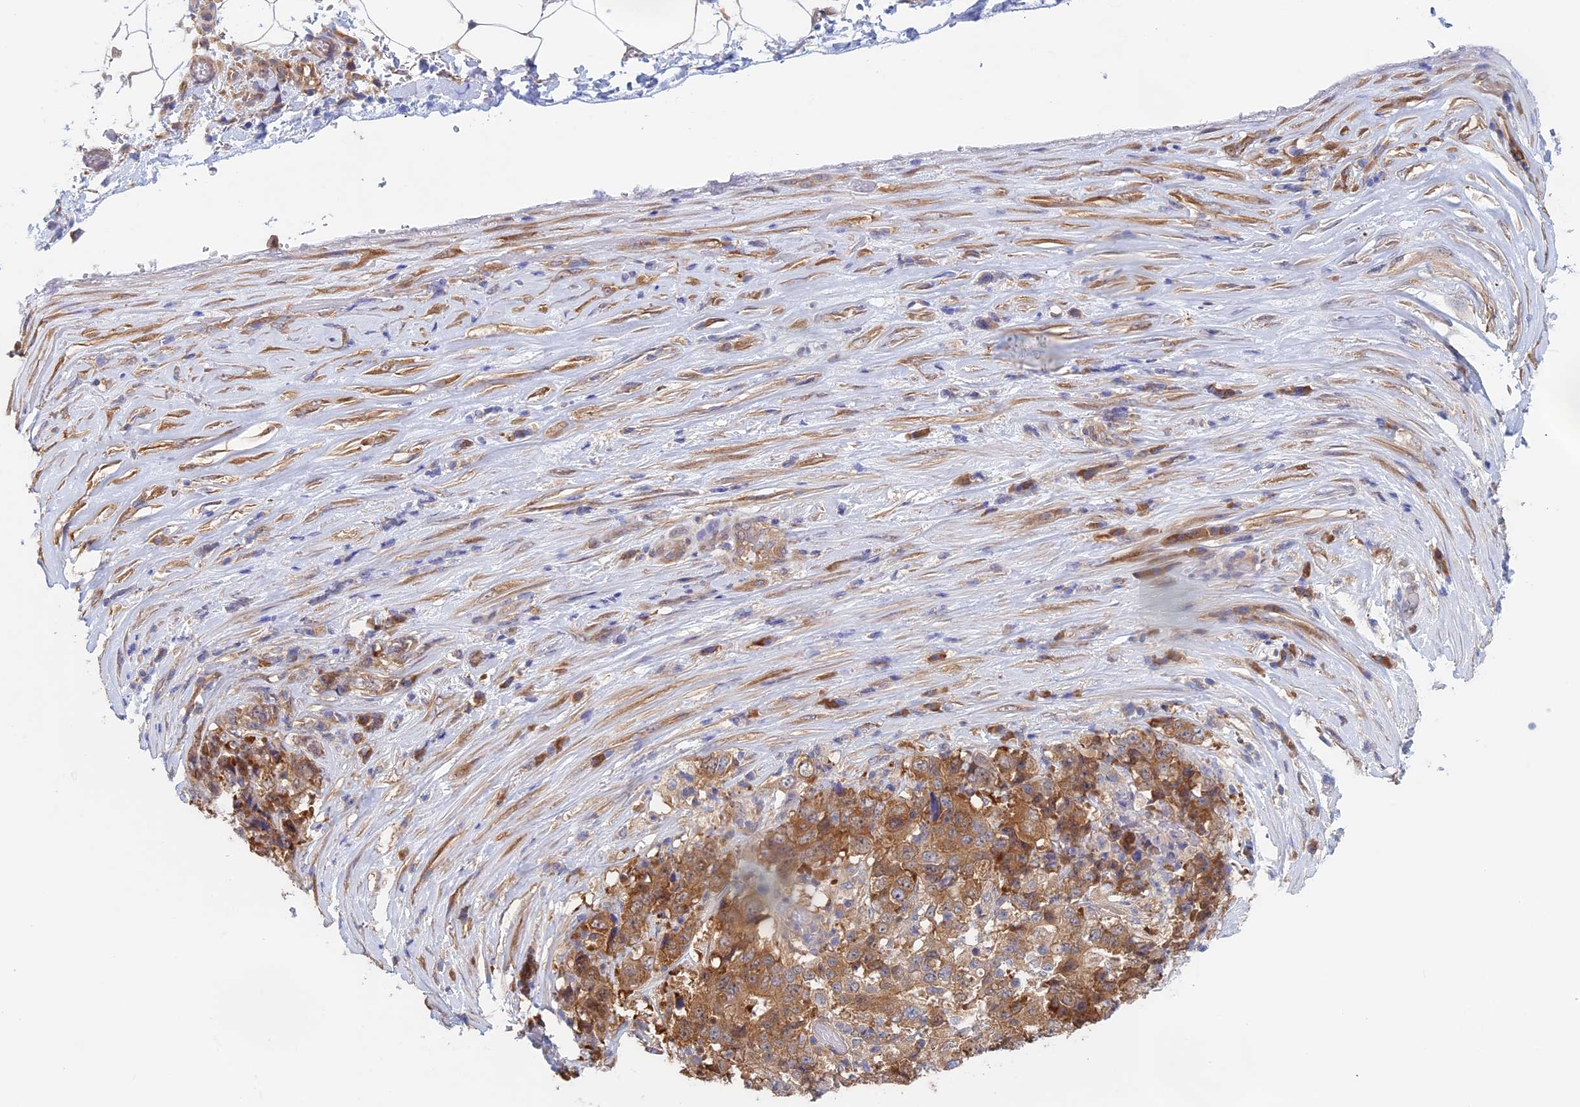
{"staining": {"intensity": "moderate", "quantity": "25%-75%", "location": "cytoplasmic/membranous"}, "tissue": "stomach cancer", "cell_type": "Tumor cells", "image_type": "cancer", "snomed": [{"axis": "morphology", "description": "Adenocarcinoma, NOS"}, {"axis": "topography", "description": "Stomach"}], "caption": "Stomach cancer was stained to show a protein in brown. There is medium levels of moderate cytoplasmic/membranous positivity in about 25%-75% of tumor cells.", "gene": "SYNDIG1L", "patient": {"sex": "male", "age": 59}}